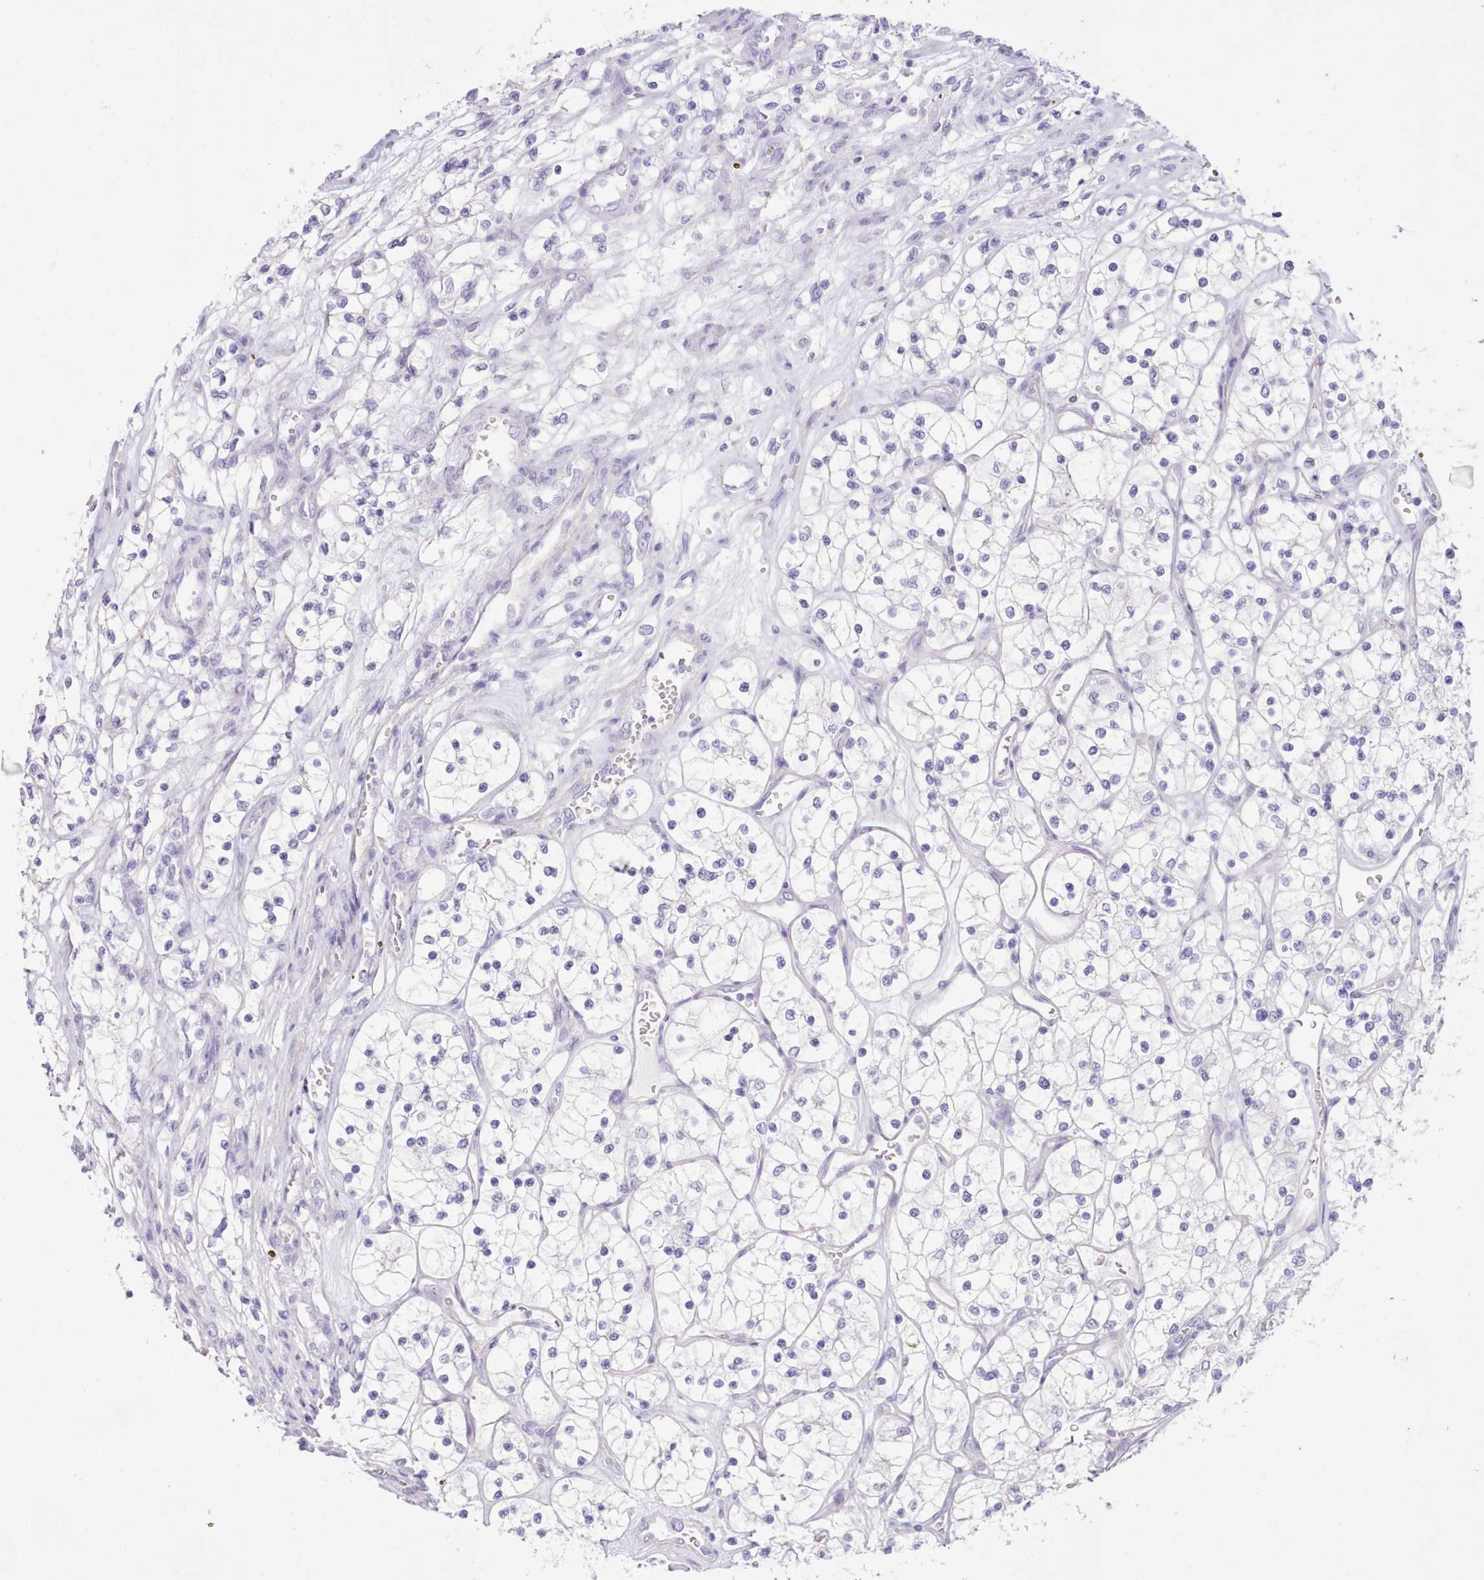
{"staining": {"intensity": "negative", "quantity": "none", "location": "none"}, "tissue": "renal cancer", "cell_type": "Tumor cells", "image_type": "cancer", "snomed": [{"axis": "morphology", "description": "Adenocarcinoma, NOS"}, {"axis": "topography", "description": "Kidney"}], "caption": "An immunohistochemistry (IHC) micrograph of renal cancer (adenocarcinoma) is shown. There is no staining in tumor cells of renal cancer (adenocarcinoma).", "gene": "MDFI", "patient": {"sex": "female", "age": 69}}